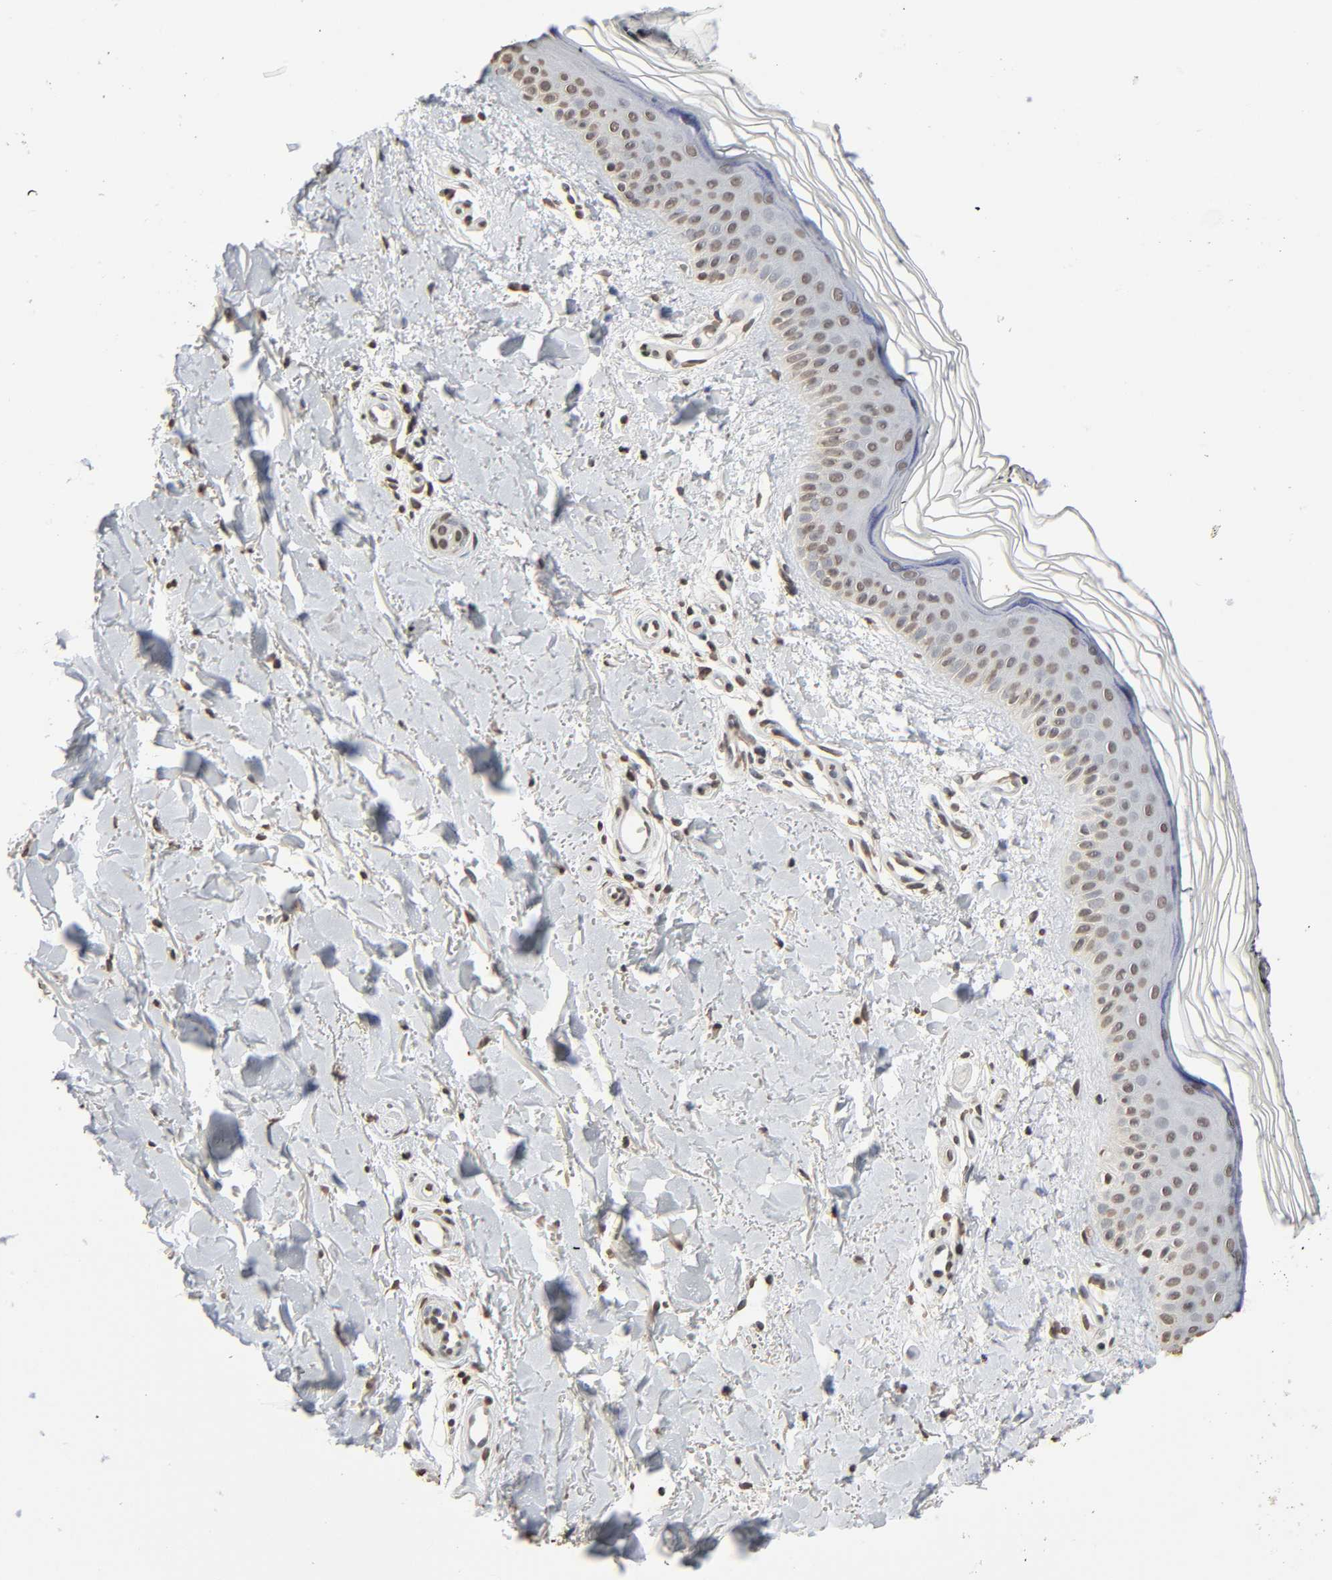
{"staining": {"intensity": "weak", "quantity": ">75%", "location": "nuclear"}, "tissue": "skin", "cell_type": "Fibroblasts", "image_type": "normal", "snomed": [{"axis": "morphology", "description": "Normal tissue, NOS"}, {"axis": "topography", "description": "Skin"}], "caption": "Fibroblasts display low levels of weak nuclear staining in about >75% of cells in benign skin. The staining was performed using DAB (3,3'-diaminobenzidine) to visualize the protein expression in brown, while the nuclei were stained in blue with hematoxylin (Magnification: 20x).", "gene": "STK4", "patient": {"sex": "female", "age": 19}}